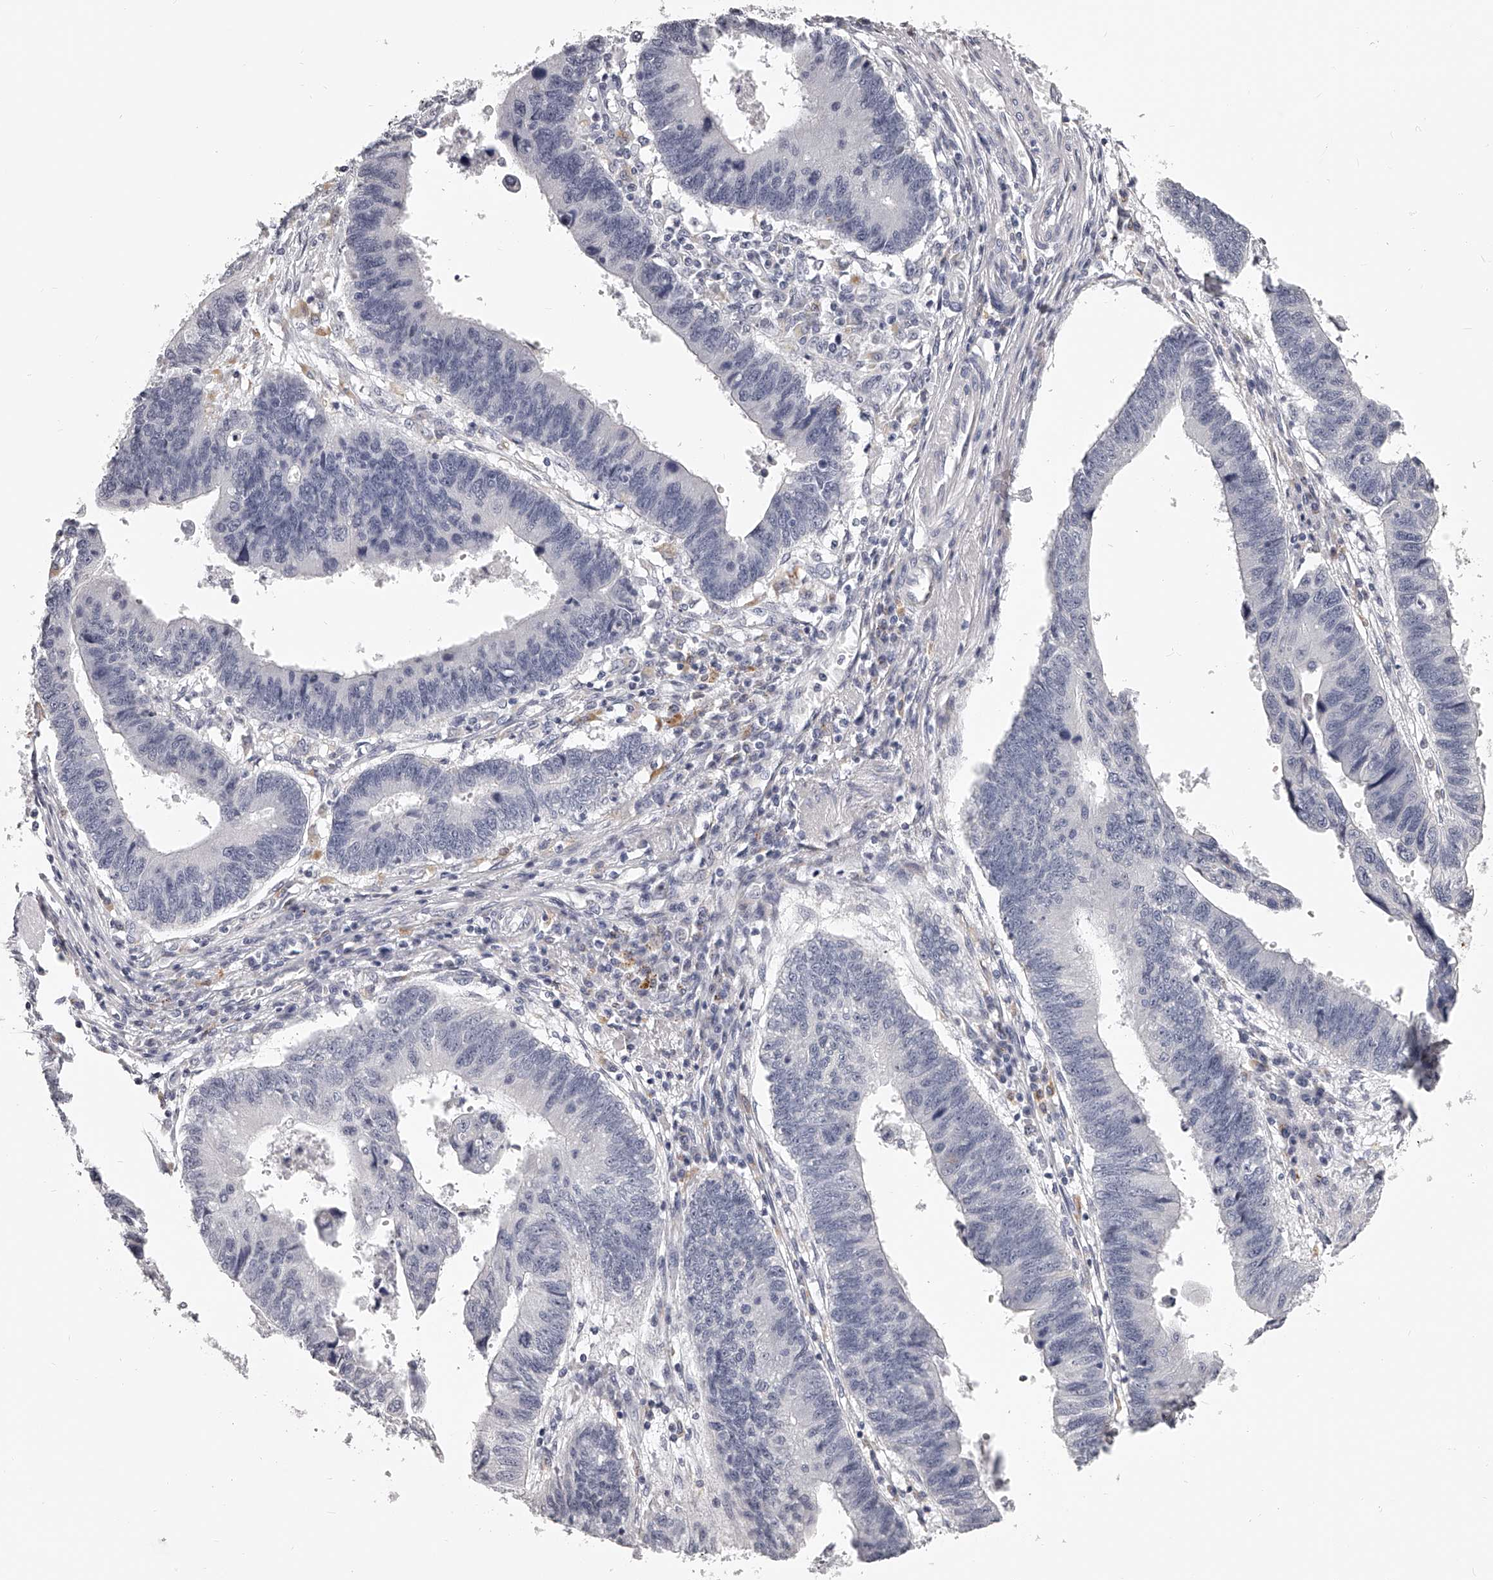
{"staining": {"intensity": "negative", "quantity": "none", "location": "none"}, "tissue": "stomach cancer", "cell_type": "Tumor cells", "image_type": "cancer", "snomed": [{"axis": "morphology", "description": "Adenocarcinoma, NOS"}, {"axis": "topography", "description": "Stomach"}], "caption": "There is no significant expression in tumor cells of stomach cancer (adenocarcinoma).", "gene": "DMRT1", "patient": {"sex": "male", "age": 59}}